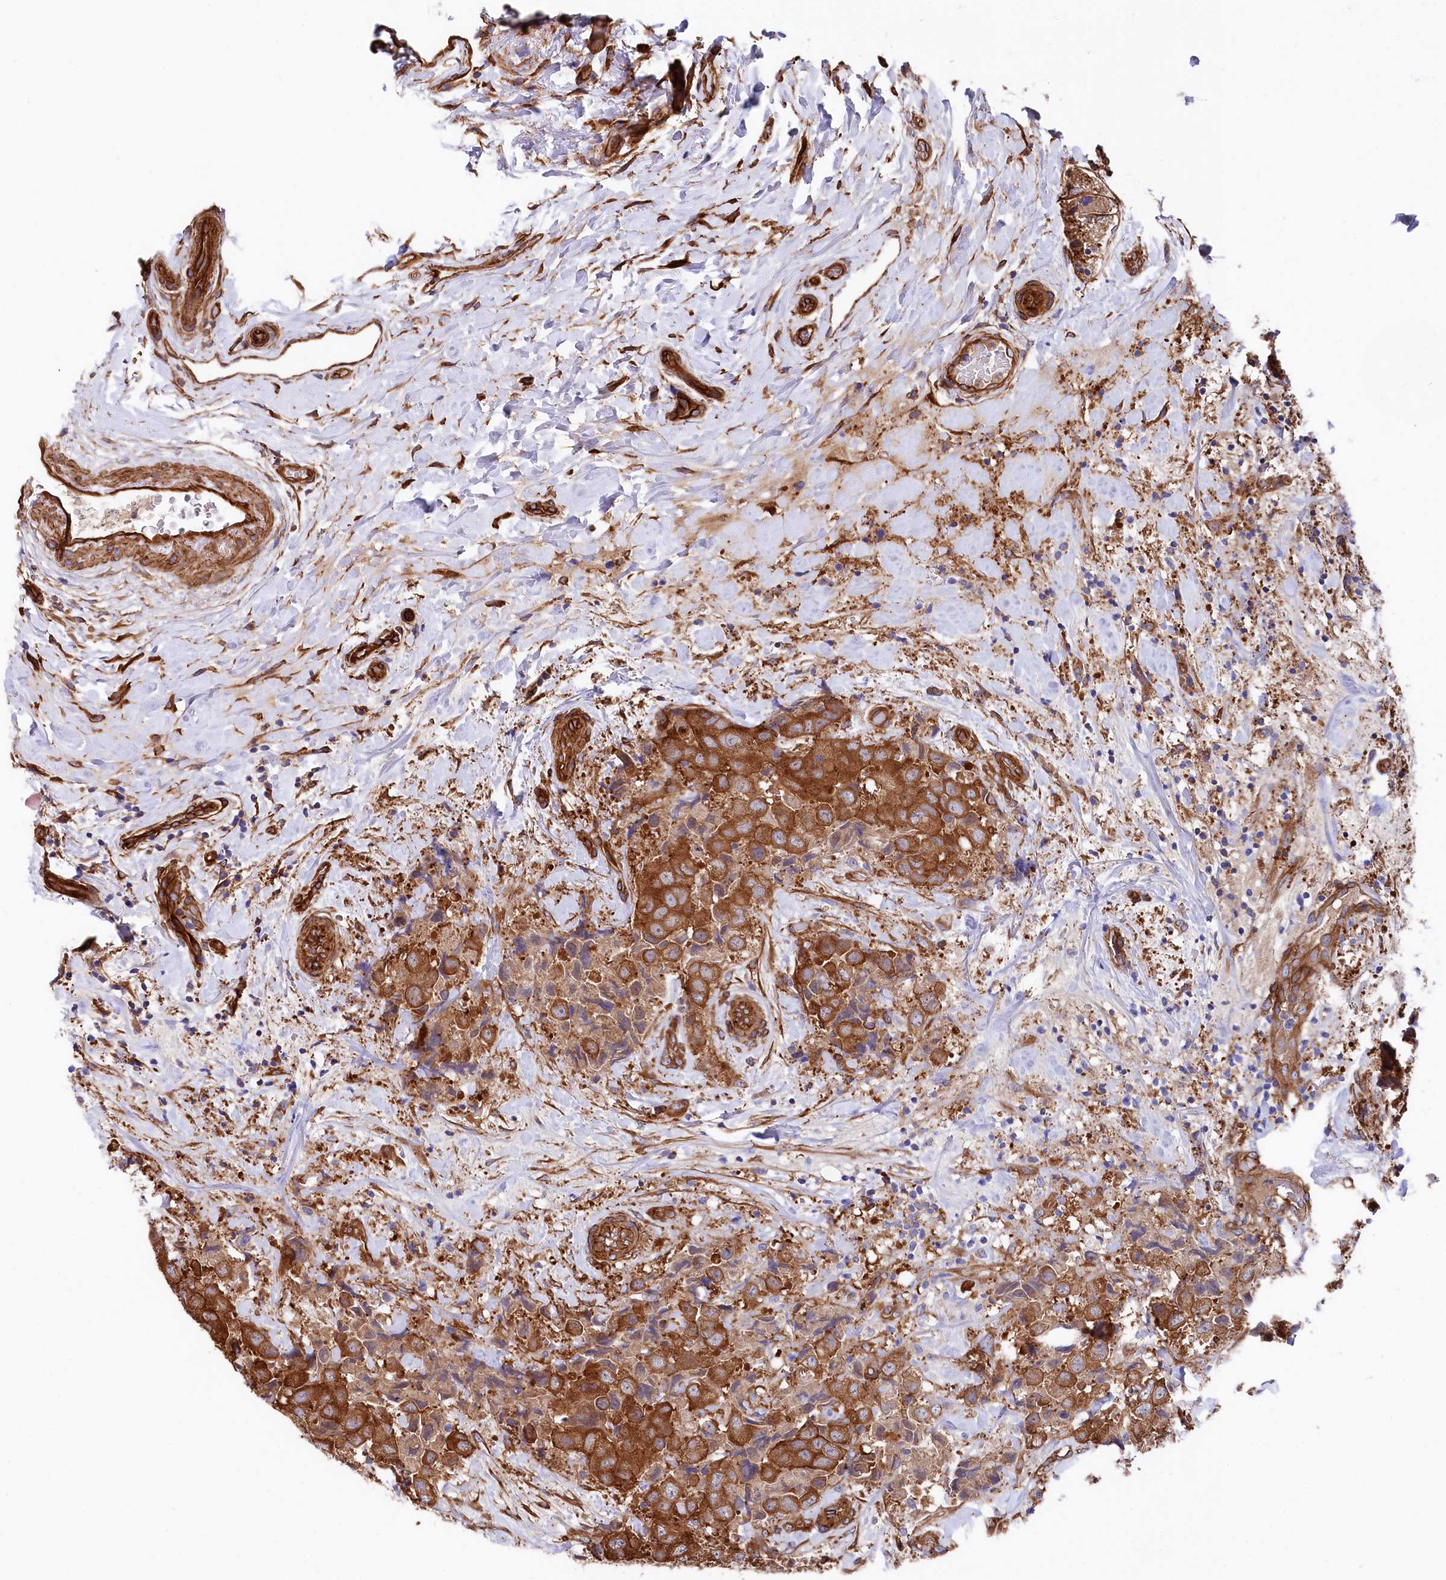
{"staining": {"intensity": "strong", "quantity": ">75%", "location": "cytoplasmic/membranous"}, "tissue": "breast cancer", "cell_type": "Tumor cells", "image_type": "cancer", "snomed": [{"axis": "morphology", "description": "Duct carcinoma"}, {"axis": "topography", "description": "Breast"}], "caption": "Infiltrating ductal carcinoma (breast) stained with immunohistochemistry (IHC) reveals strong cytoplasmic/membranous expression in approximately >75% of tumor cells.", "gene": "TNKS1BP1", "patient": {"sex": "female", "age": 62}}